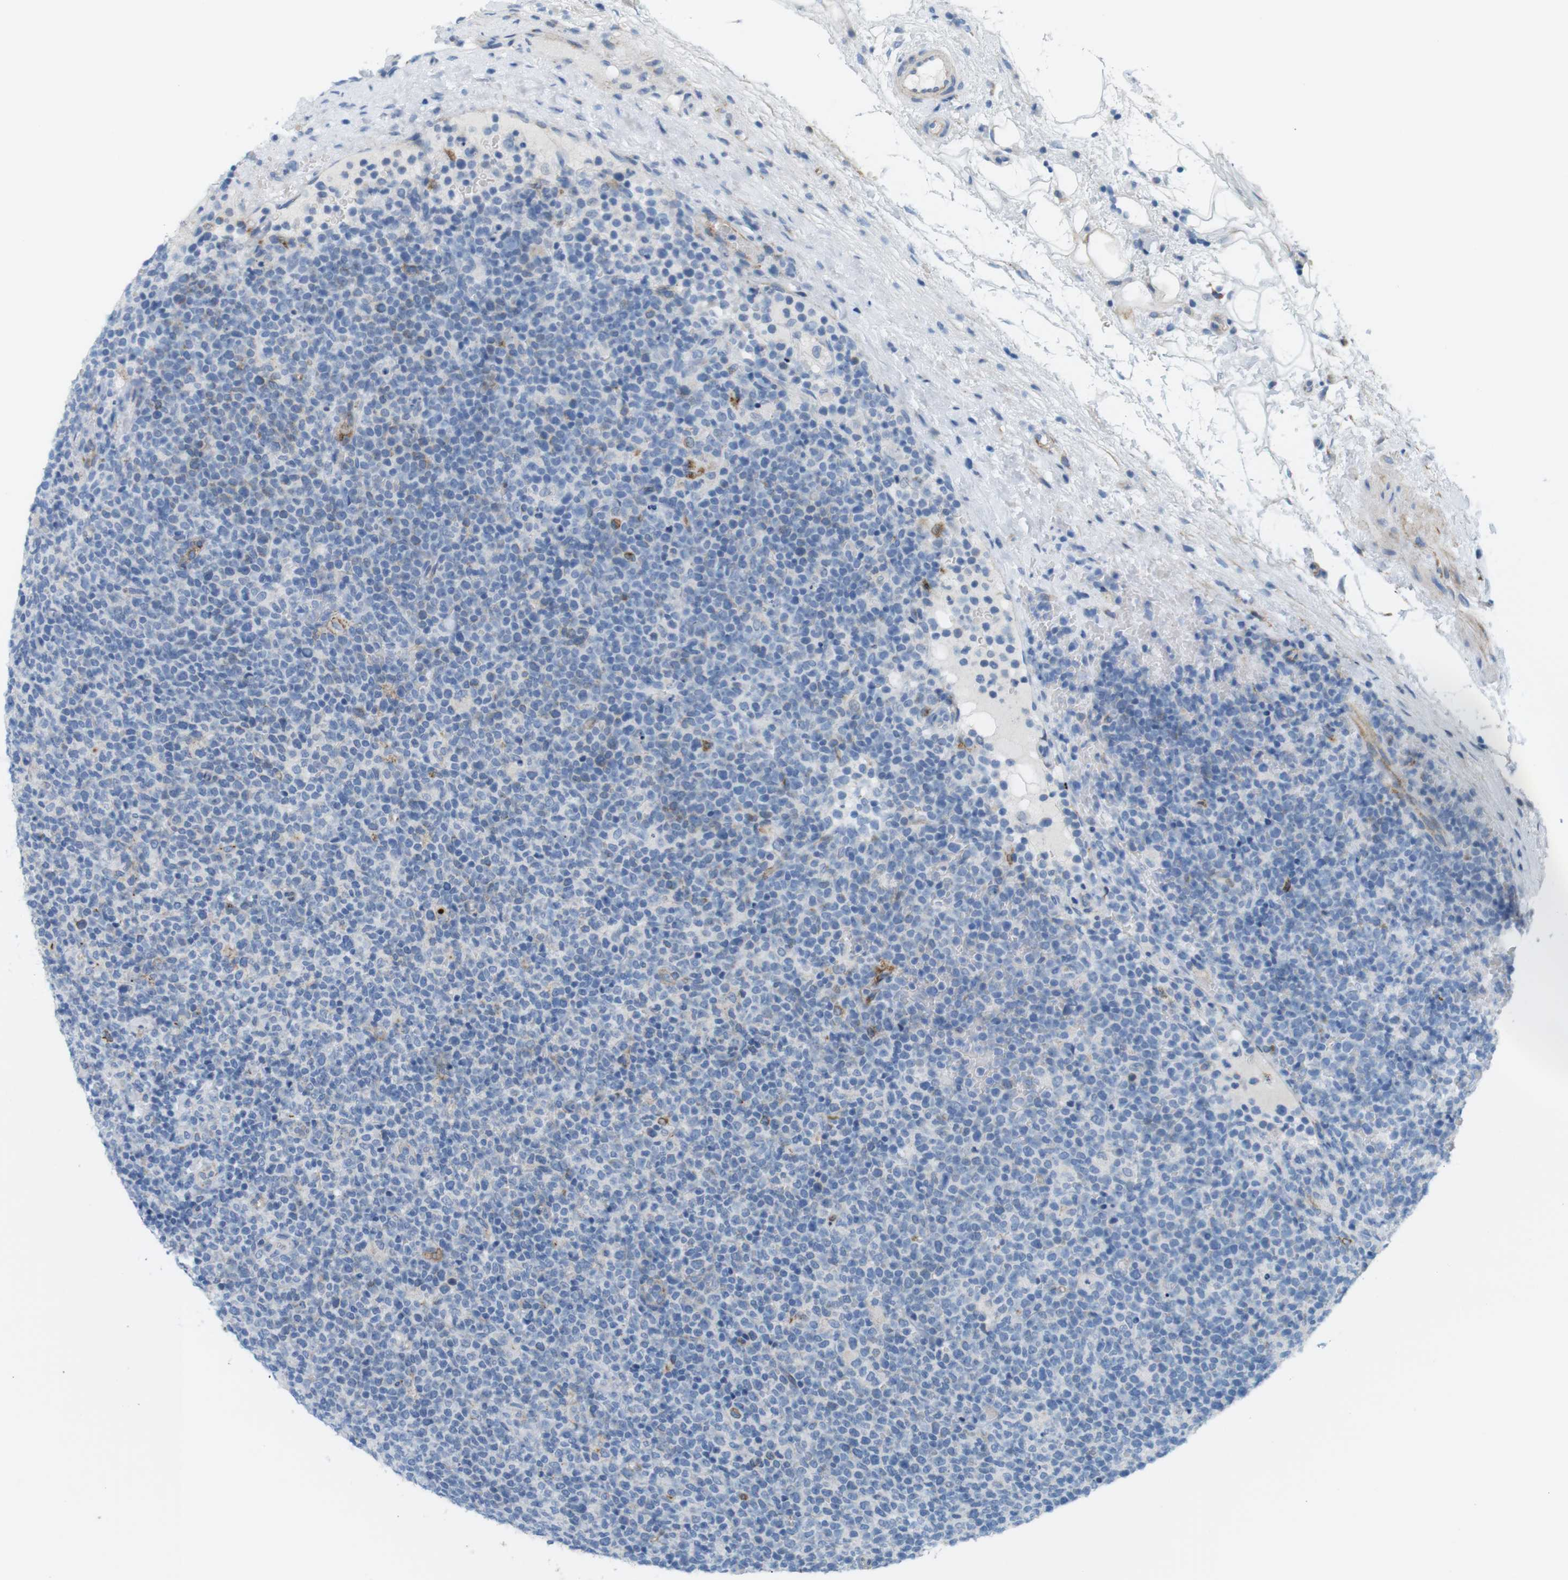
{"staining": {"intensity": "negative", "quantity": "none", "location": "none"}, "tissue": "lymphoma", "cell_type": "Tumor cells", "image_type": "cancer", "snomed": [{"axis": "morphology", "description": "Malignant lymphoma, non-Hodgkin's type, High grade"}, {"axis": "topography", "description": "Lymph node"}], "caption": "The photomicrograph demonstrates no significant staining in tumor cells of lymphoma.", "gene": "MYH9", "patient": {"sex": "male", "age": 61}}